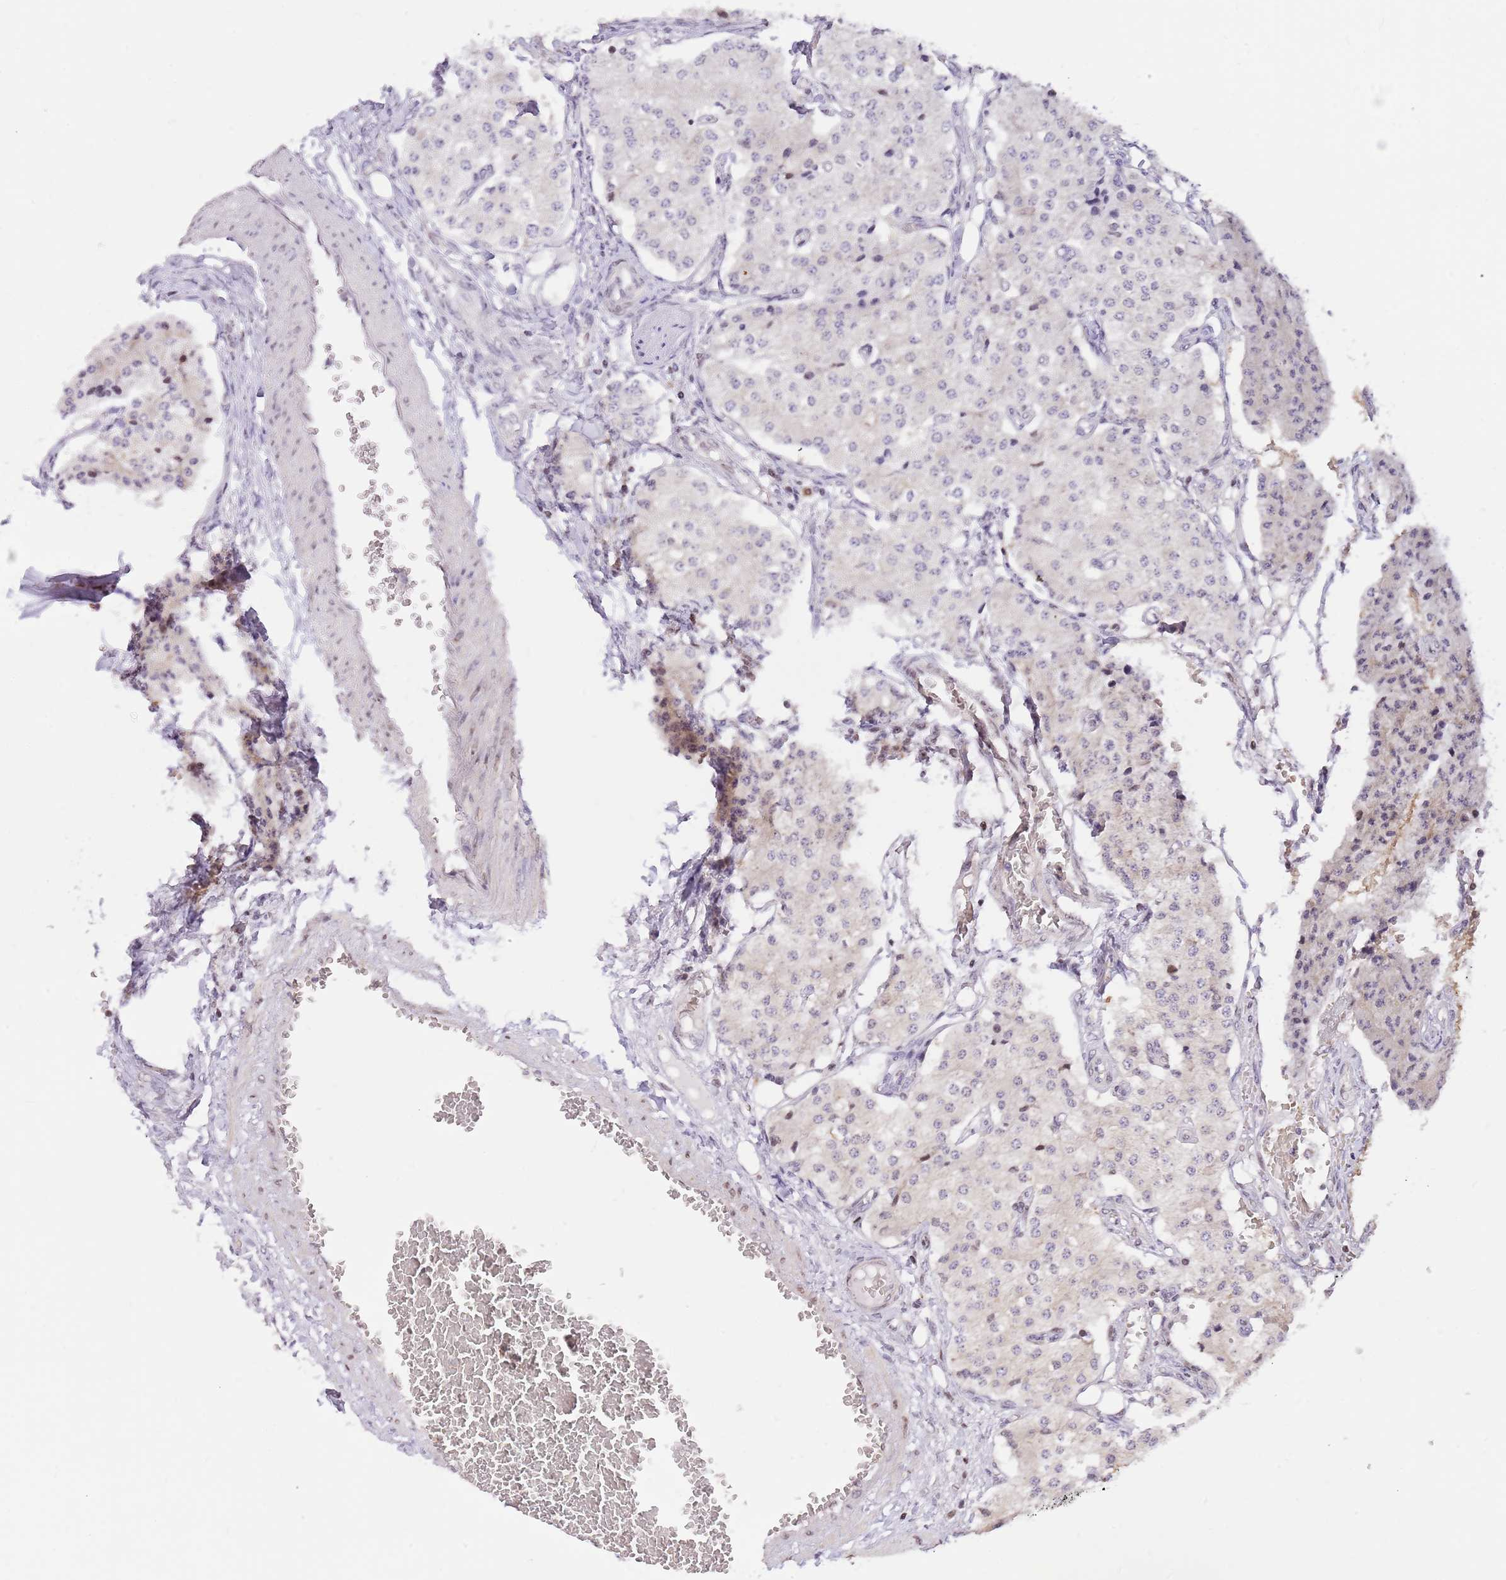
{"staining": {"intensity": "negative", "quantity": "none", "location": "none"}, "tissue": "carcinoid", "cell_type": "Tumor cells", "image_type": "cancer", "snomed": [{"axis": "morphology", "description": "Carcinoid, malignant, NOS"}, {"axis": "topography", "description": "Colon"}], "caption": "Immunohistochemistry (IHC) of malignant carcinoid shows no staining in tumor cells.", "gene": "RFK", "patient": {"sex": "female", "age": 52}}